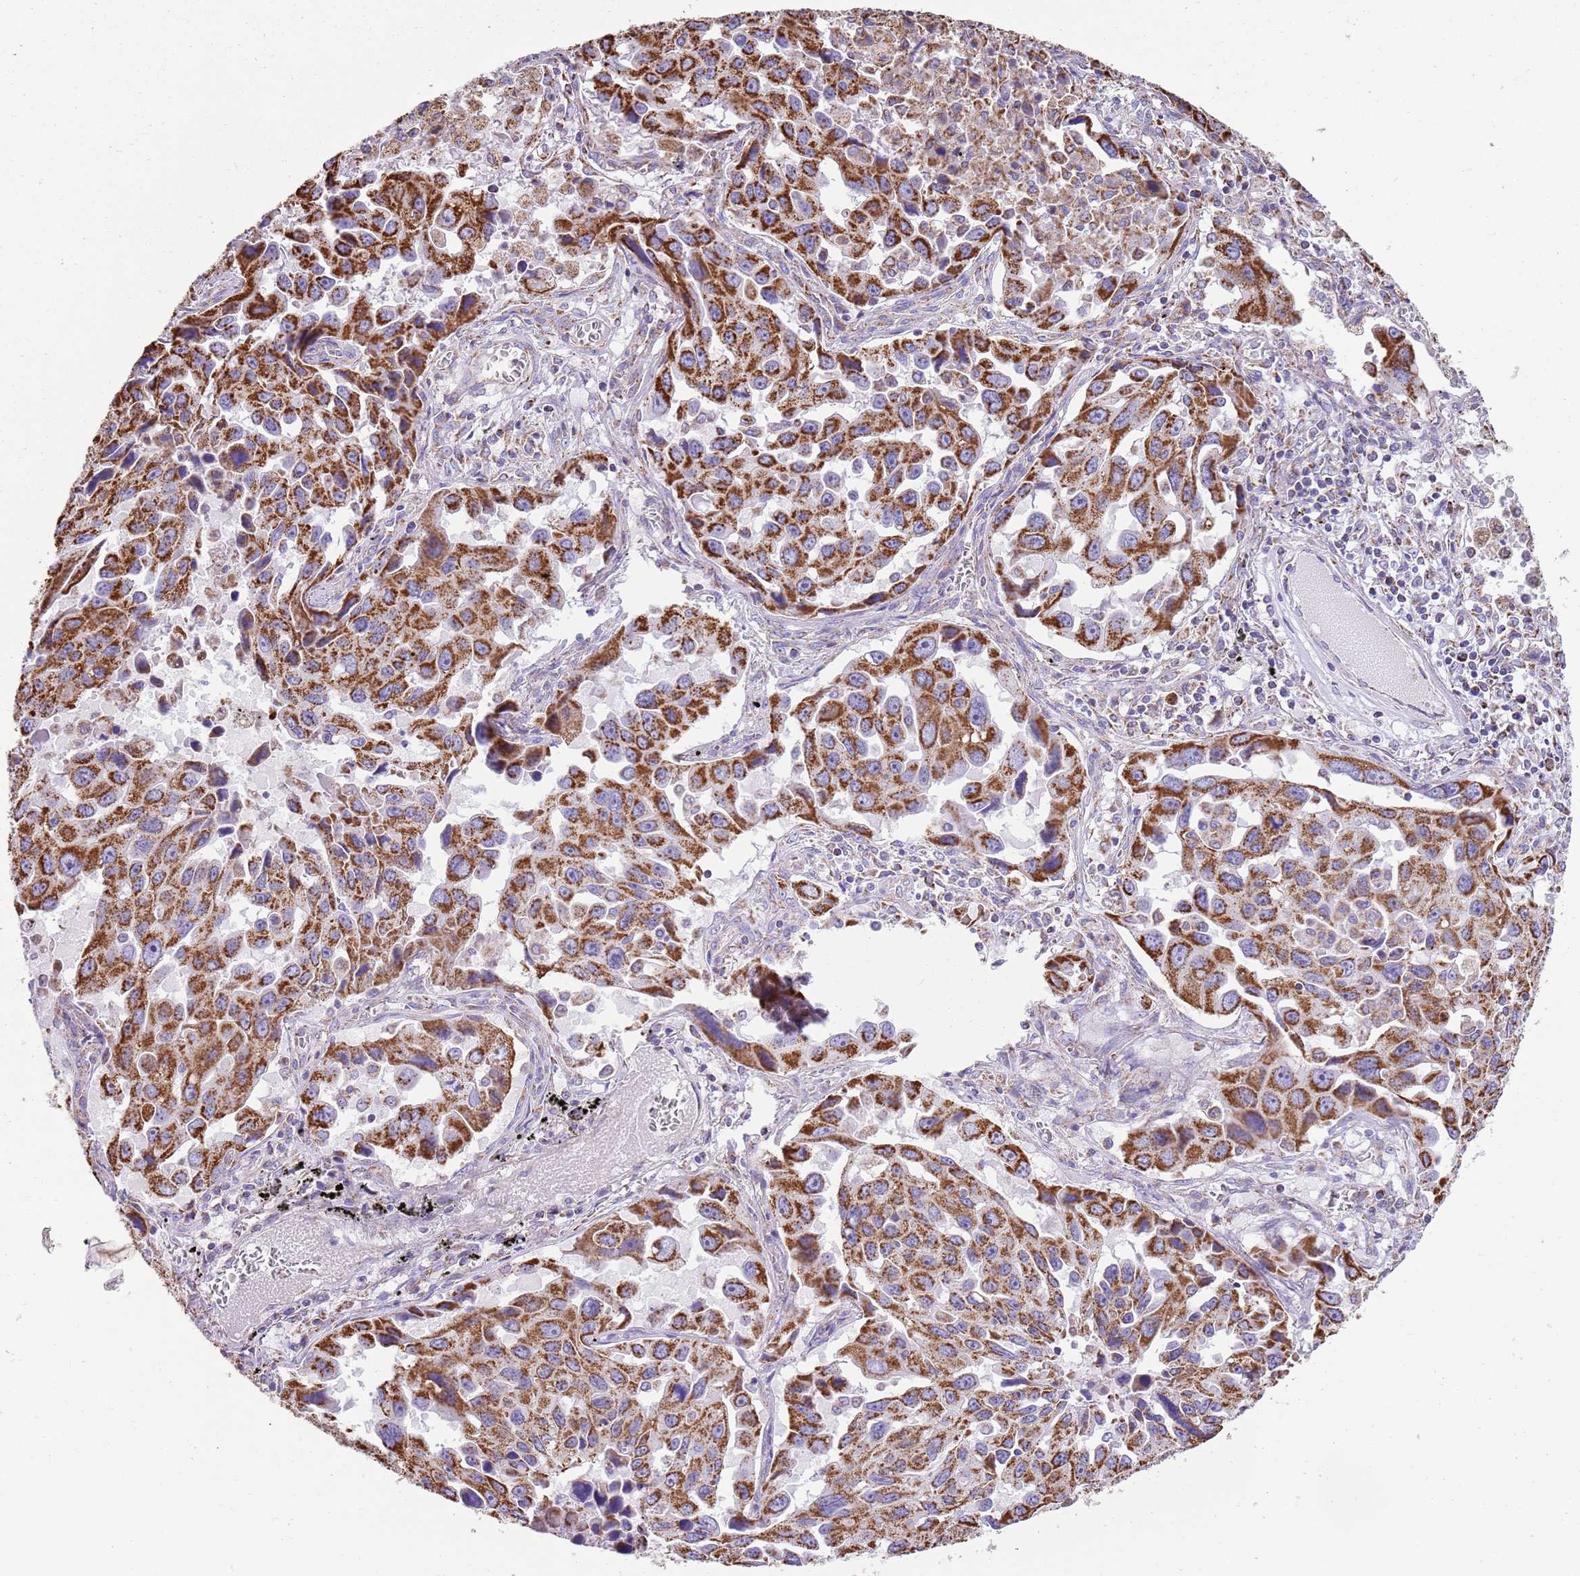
{"staining": {"intensity": "strong", "quantity": ">75%", "location": "cytoplasmic/membranous"}, "tissue": "lung cancer", "cell_type": "Tumor cells", "image_type": "cancer", "snomed": [{"axis": "morphology", "description": "Adenocarcinoma, NOS"}, {"axis": "topography", "description": "Lung"}], "caption": "High-power microscopy captured an IHC micrograph of lung cancer (adenocarcinoma), revealing strong cytoplasmic/membranous staining in approximately >75% of tumor cells.", "gene": "TTLL1", "patient": {"sex": "male", "age": 66}}